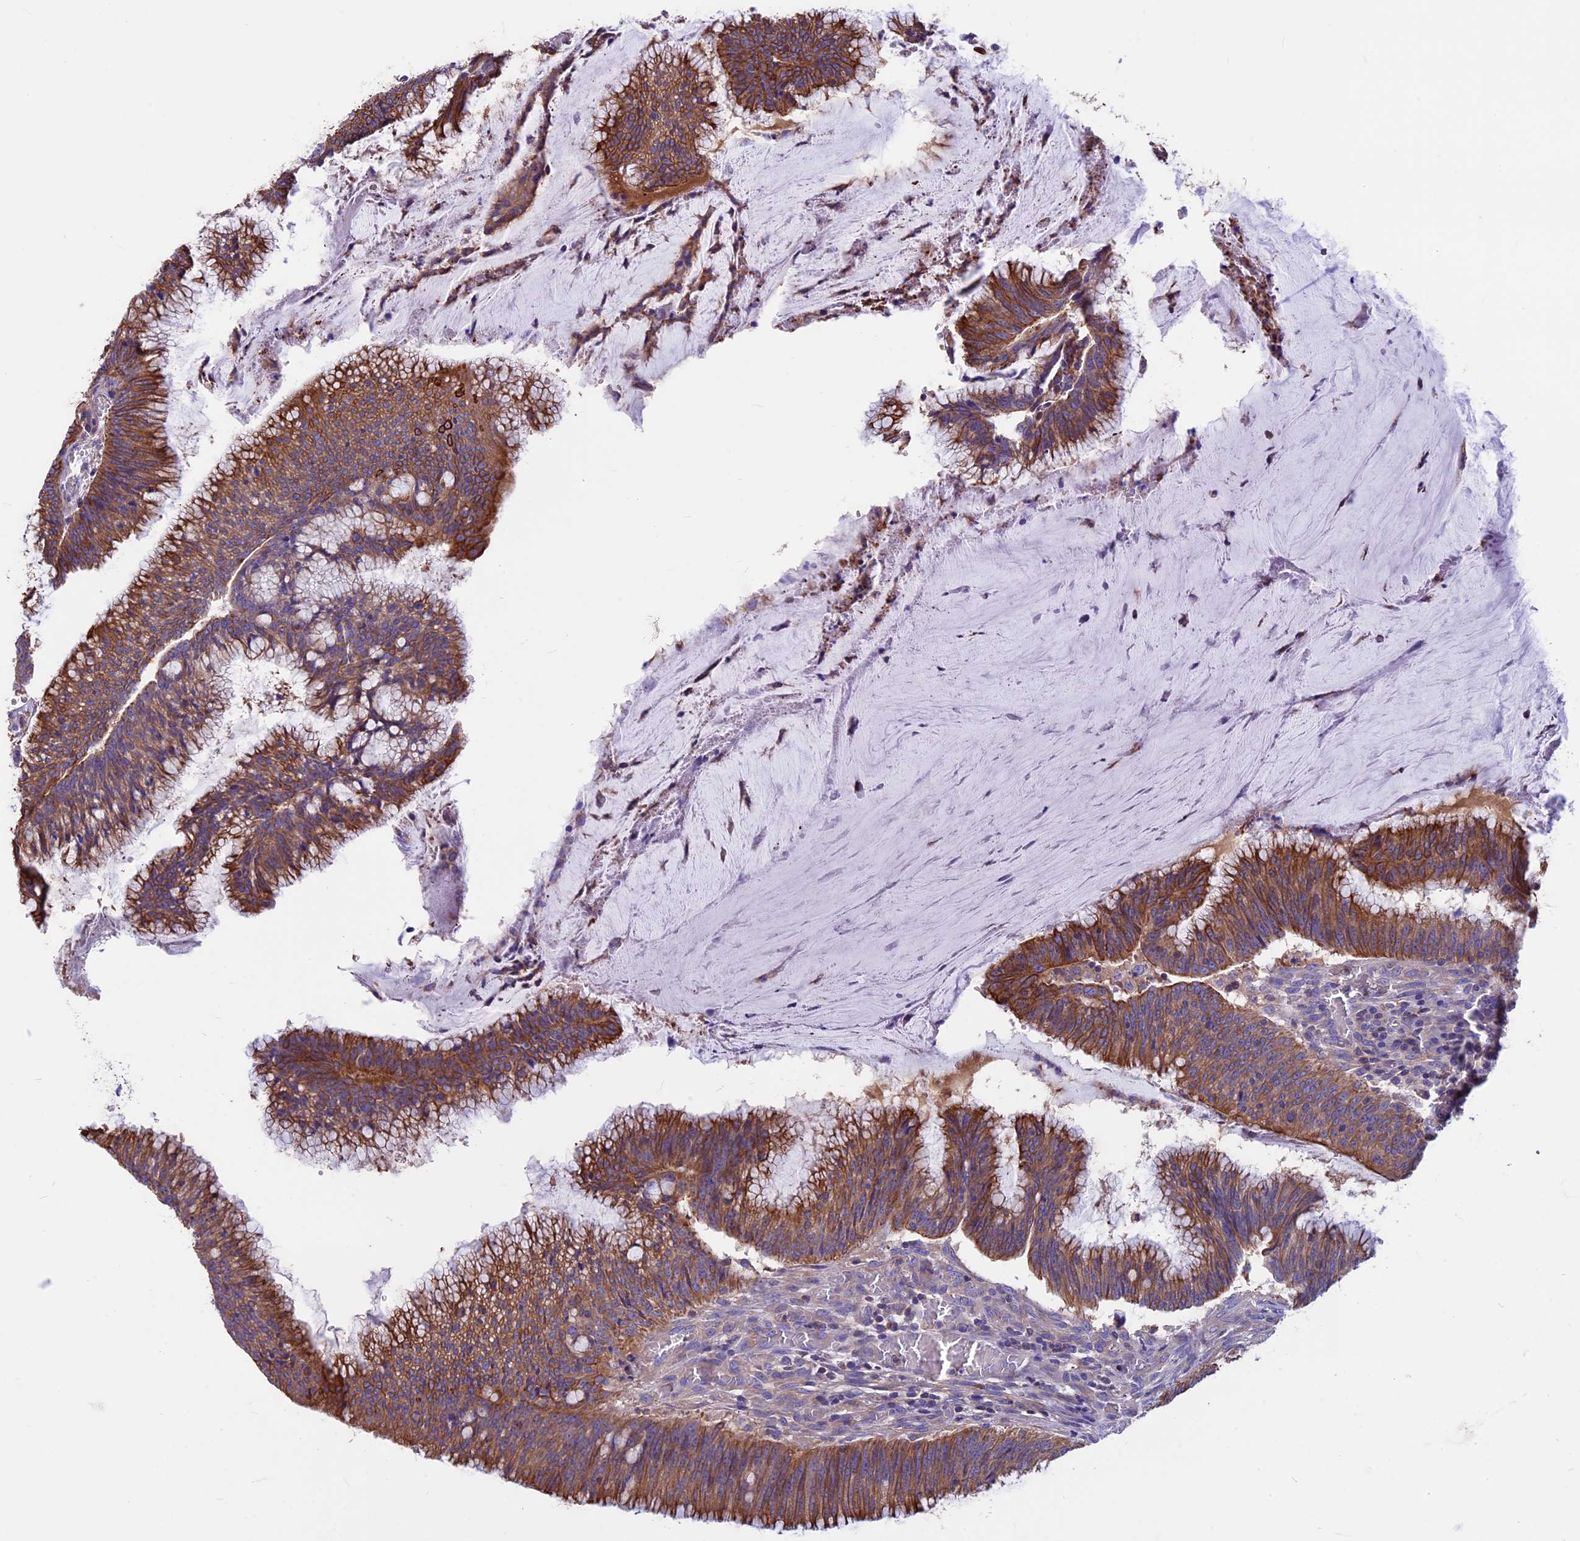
{"staining": {"intensity": "strong", "quantity": ">75%", "location": "cytoplasmic/membranous"}, "tissue": "colorectal cancer", "cell_type": "Tumor cells", "image_type": "cancer", "snomed": [{"axis": "morphology", "description": "Adenocarcinoma, NOS"}, {"axis": "topography", "description": "Rectum"}], "caption": "Protein staining of adenocarcinoma (colorectal) tissue displays strong cytoplasmic/membranous positivity in approximately >75% of tumor cells. (DAB IHC, brown staining for protein, blue staining for nuclei).", "gene": "CDAN1", "patient": {"sex": "female", "age": 77}}